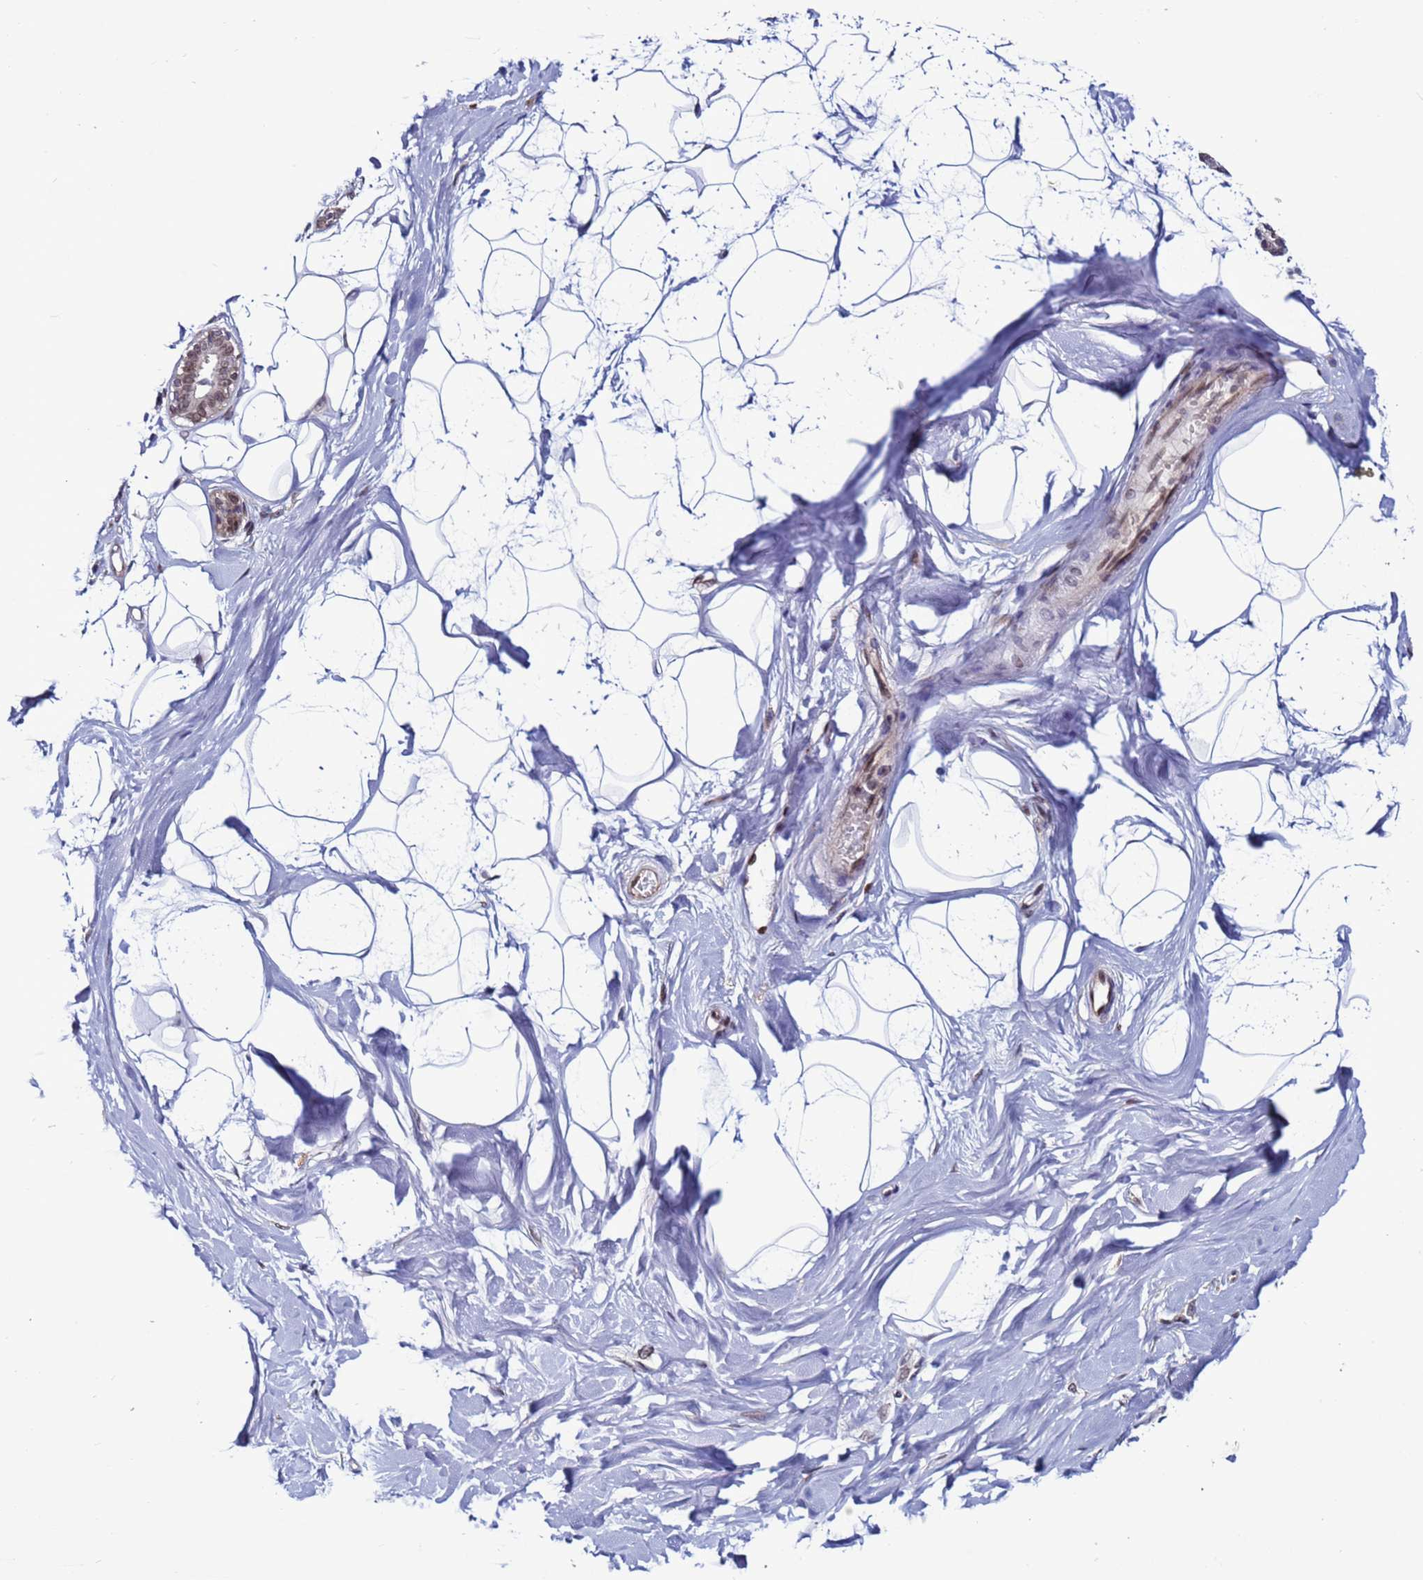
{"staining": {"intensity": "negative", "quantity": "none", "location": "none"}, "tissue": "breast", "cell_type": "Adipocytes", "image_type": "normal", "snomed": [{"axis": "morphology", "description": "Normal tissue, NOS"}, {"axis": "topography", "description": "Breast"}], "caption": "A micrograph of breast stained for a protein demonstrates no brown staining in adipocytes. (Immunohistochemistry, brightfield microscopy, high magnification).", "gene": "TRIM37", "patient": {"sex": "female", "age": 45}}